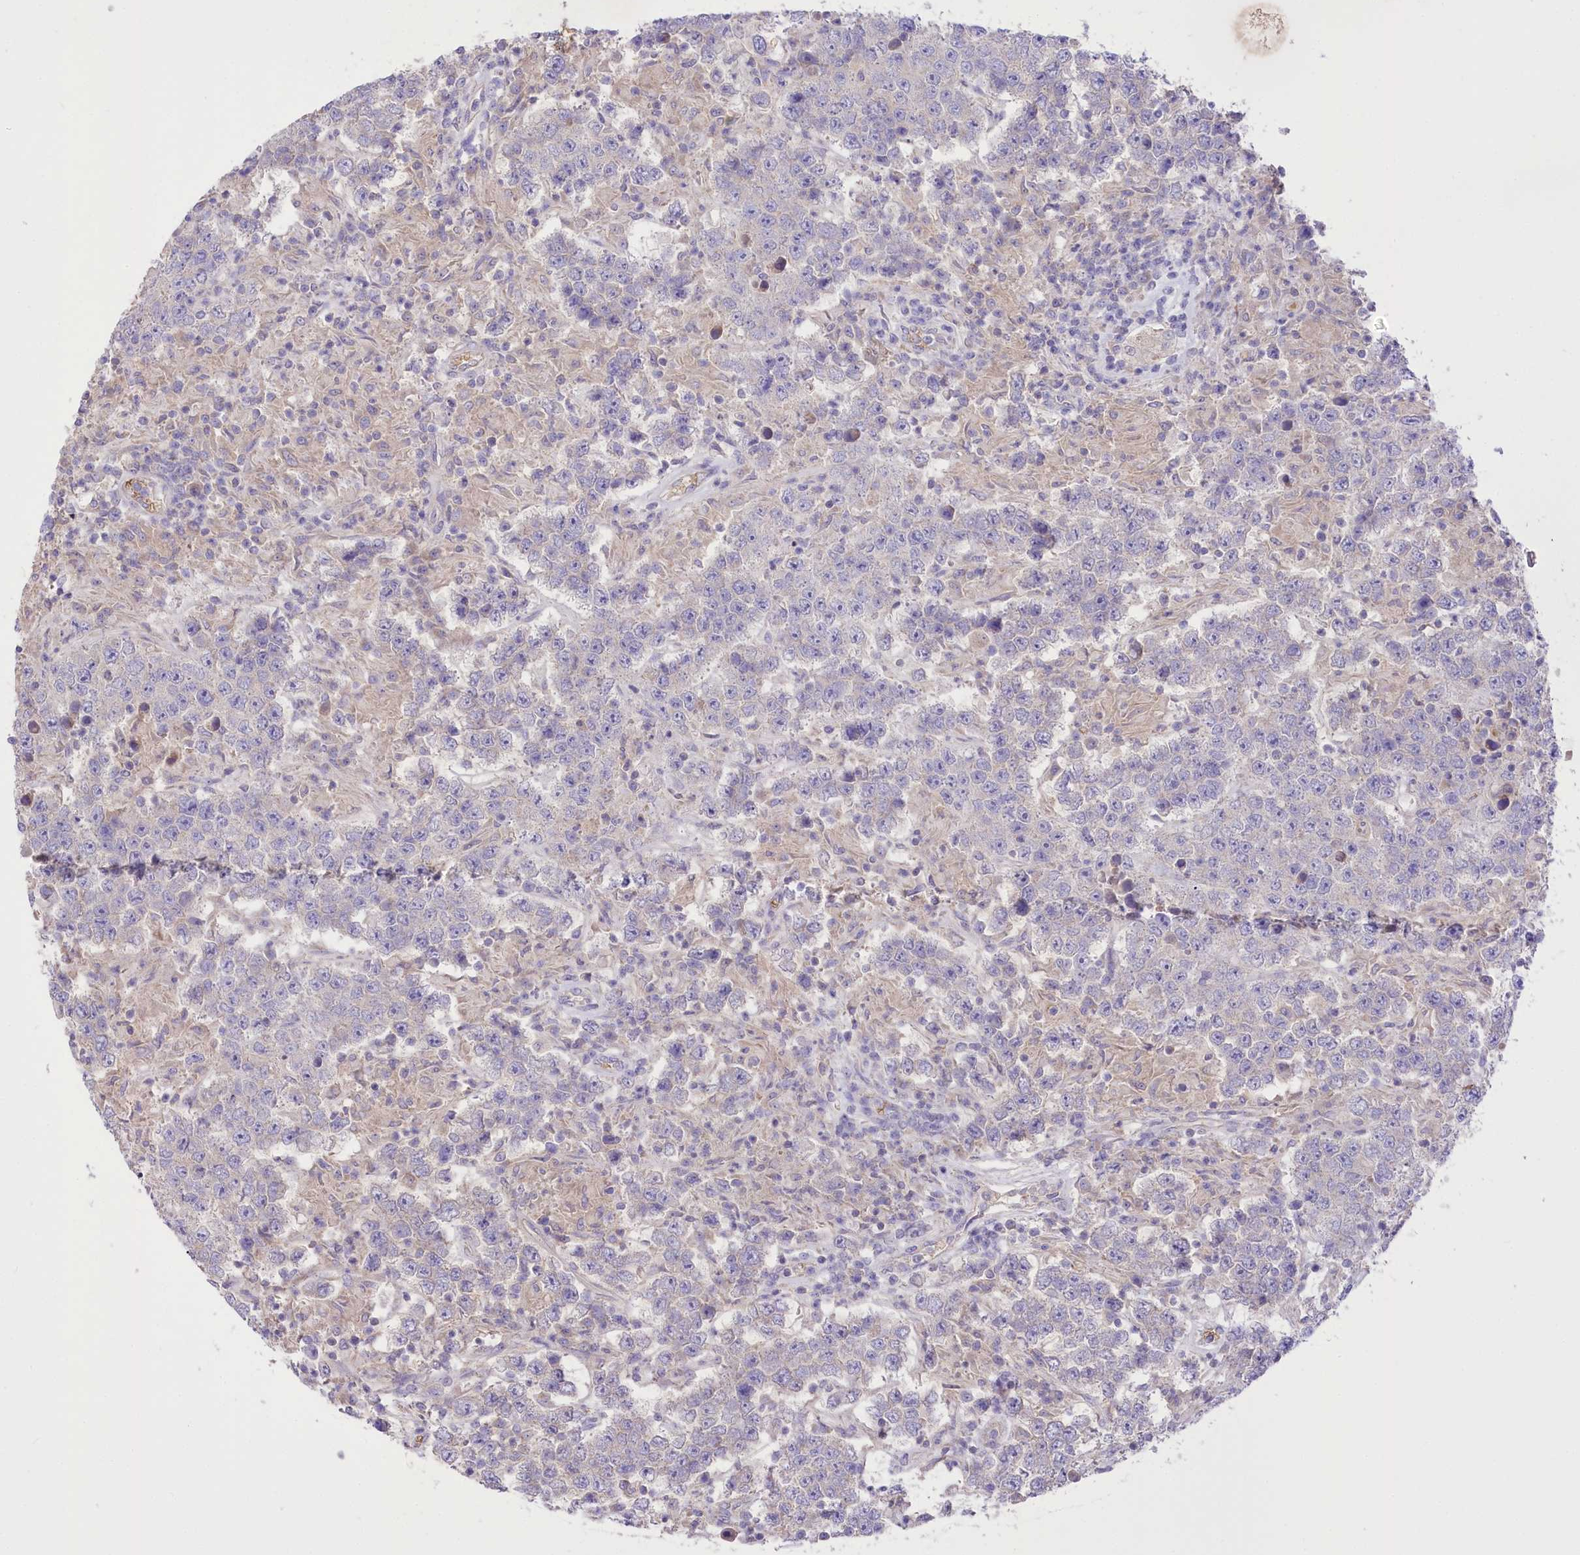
{"staining": {"intensity": "negative", "quantity": "none", "location": "none"}, "tissue": "testis cancer", "cell_type": "Tumor cells", "image_type": "cancer", "snomed": [{"axis": "morphology", "description": "Normal tissue, NOS"}, {"axis": "morphology", "description": "Urothelial carcinoma, High grade"}, {"axis": "morphology", "description": "Seminoma, NOS"}, {"axis": "morphology", "description": "Carcinoma, Embryonal, NOS"}, {"axis": "topography", "description": "Urinary bladder"}, {"axis": "topography", "description": "Testis"}], "caption": "Tumor cells are negative for brown protein staining in testis cancer.", "gene": "PRSS53", "patient": {"sex": "male", "age": 41}}